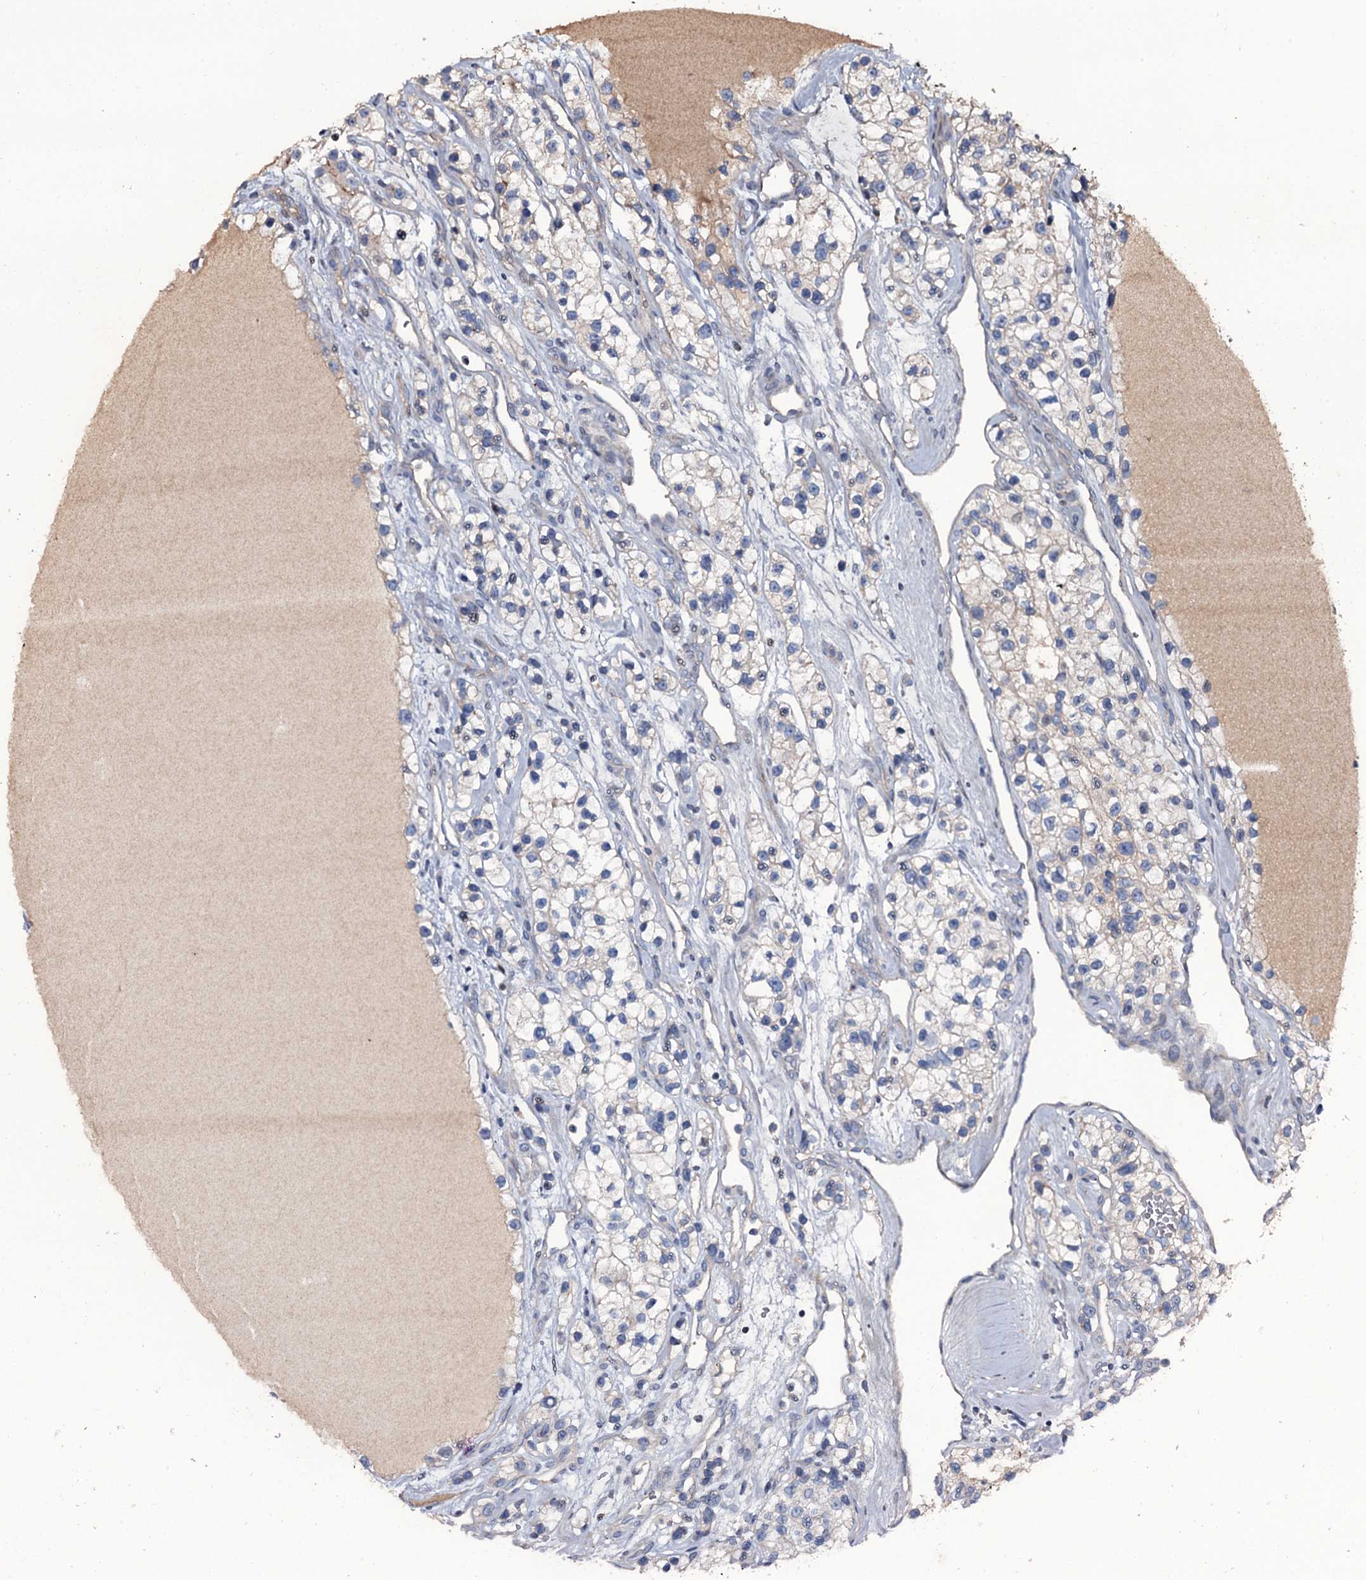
{"staining": {"intensity": "negative", "quantity": "none", "location": "none"}, "tissue": "renal cancer", "cell_type": "Tumor cells", "image_type": "cancer", "snomed": [{"axis": "morphology", "description": "Adenocarcinoma, NOS"}, {"axis": "topography", "description": "Kidney"}], "caption": "Human renal cancer (adenocarcinoma) stained for a protein using immunohistochemistry (IHC) exhibits no staining in tumor cells.", "gene": "LYG2", "patient": {"sex": "female", "age": 57}}